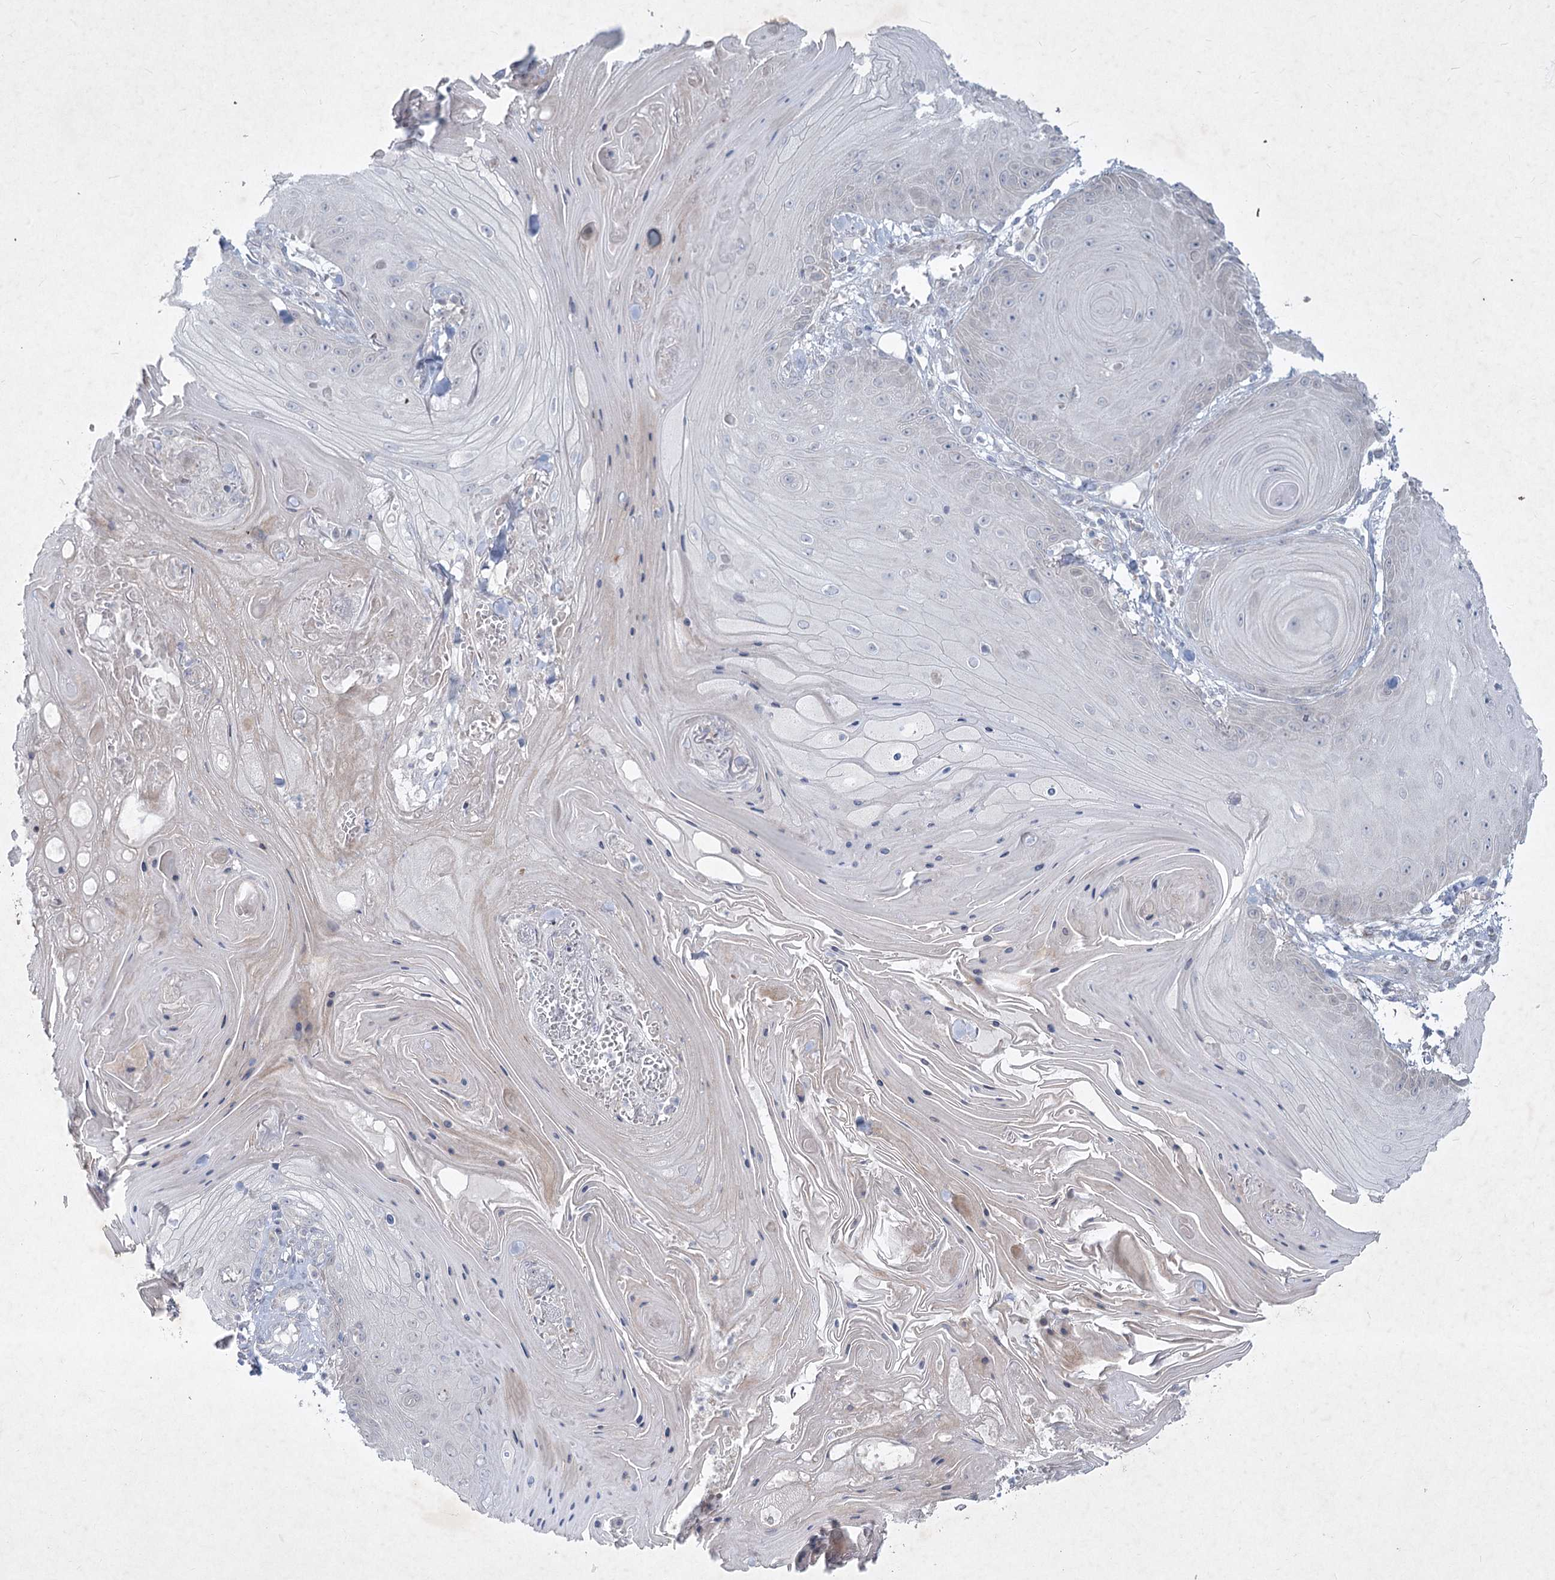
{"staining": {"intensity": "negative", "quantity": "none", "location": "none"}, "tissue": "skin cancer", "cell_type": "Tumor cells", "image_type": "cancer", "snomed": [{"axis": "morphology", "description": "Squamous cell carcinoma, NOS"}, {"axis": "topography", "description": "Skin"}], "caption": "Tumor cells are negative for protein expression in human skin cancer. Brightfield microscopy of IHC stained with DAB (3,3'-diaminobenzidine) (brown) and hematoxylin (blue), captured at high magnification.", "gene": "PLA2G12A", "patient": {"sex": "male", "age": 74}}